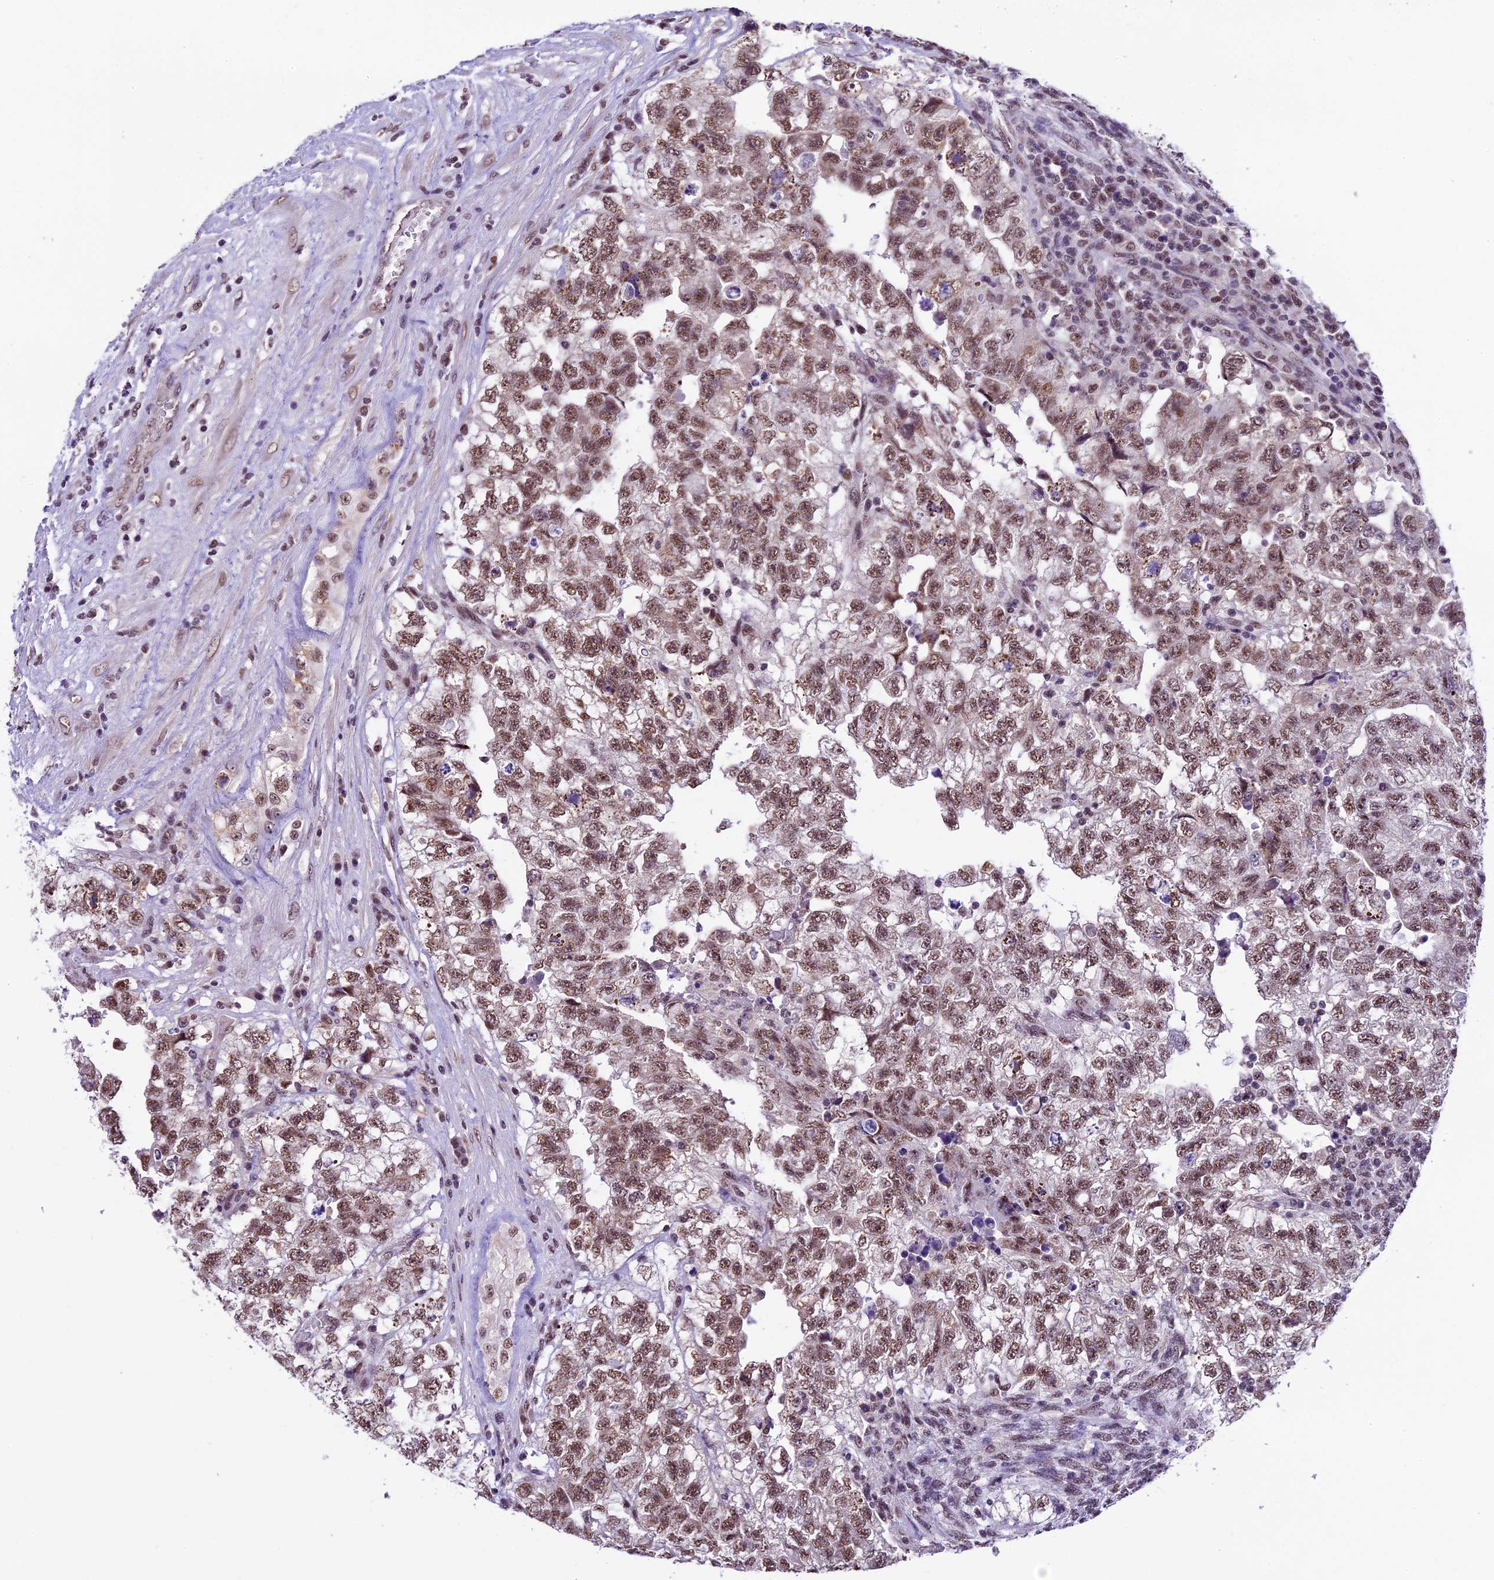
{"staining": {"intensity": "moderate", "quantity": ">75%", "location": "nuclear"}, "tissue": "testis cancer", "cell_type": "Tumor cells", "image_type": "cancer", "snomed": [{"axis": "morphology", "description": "Carcinoma, Embryonal, NOS"}, {"axis": "topography", "description": "Testis"}], "caption": "Embryonal carcinoma (testis) stained for a protein shows moderate nuclear positivity in tumor cells. The protein is shown in brown color, while the nuclei are stained blue.", "gene": "CARS2", "patient": {"sex": "male", "age": 36}}